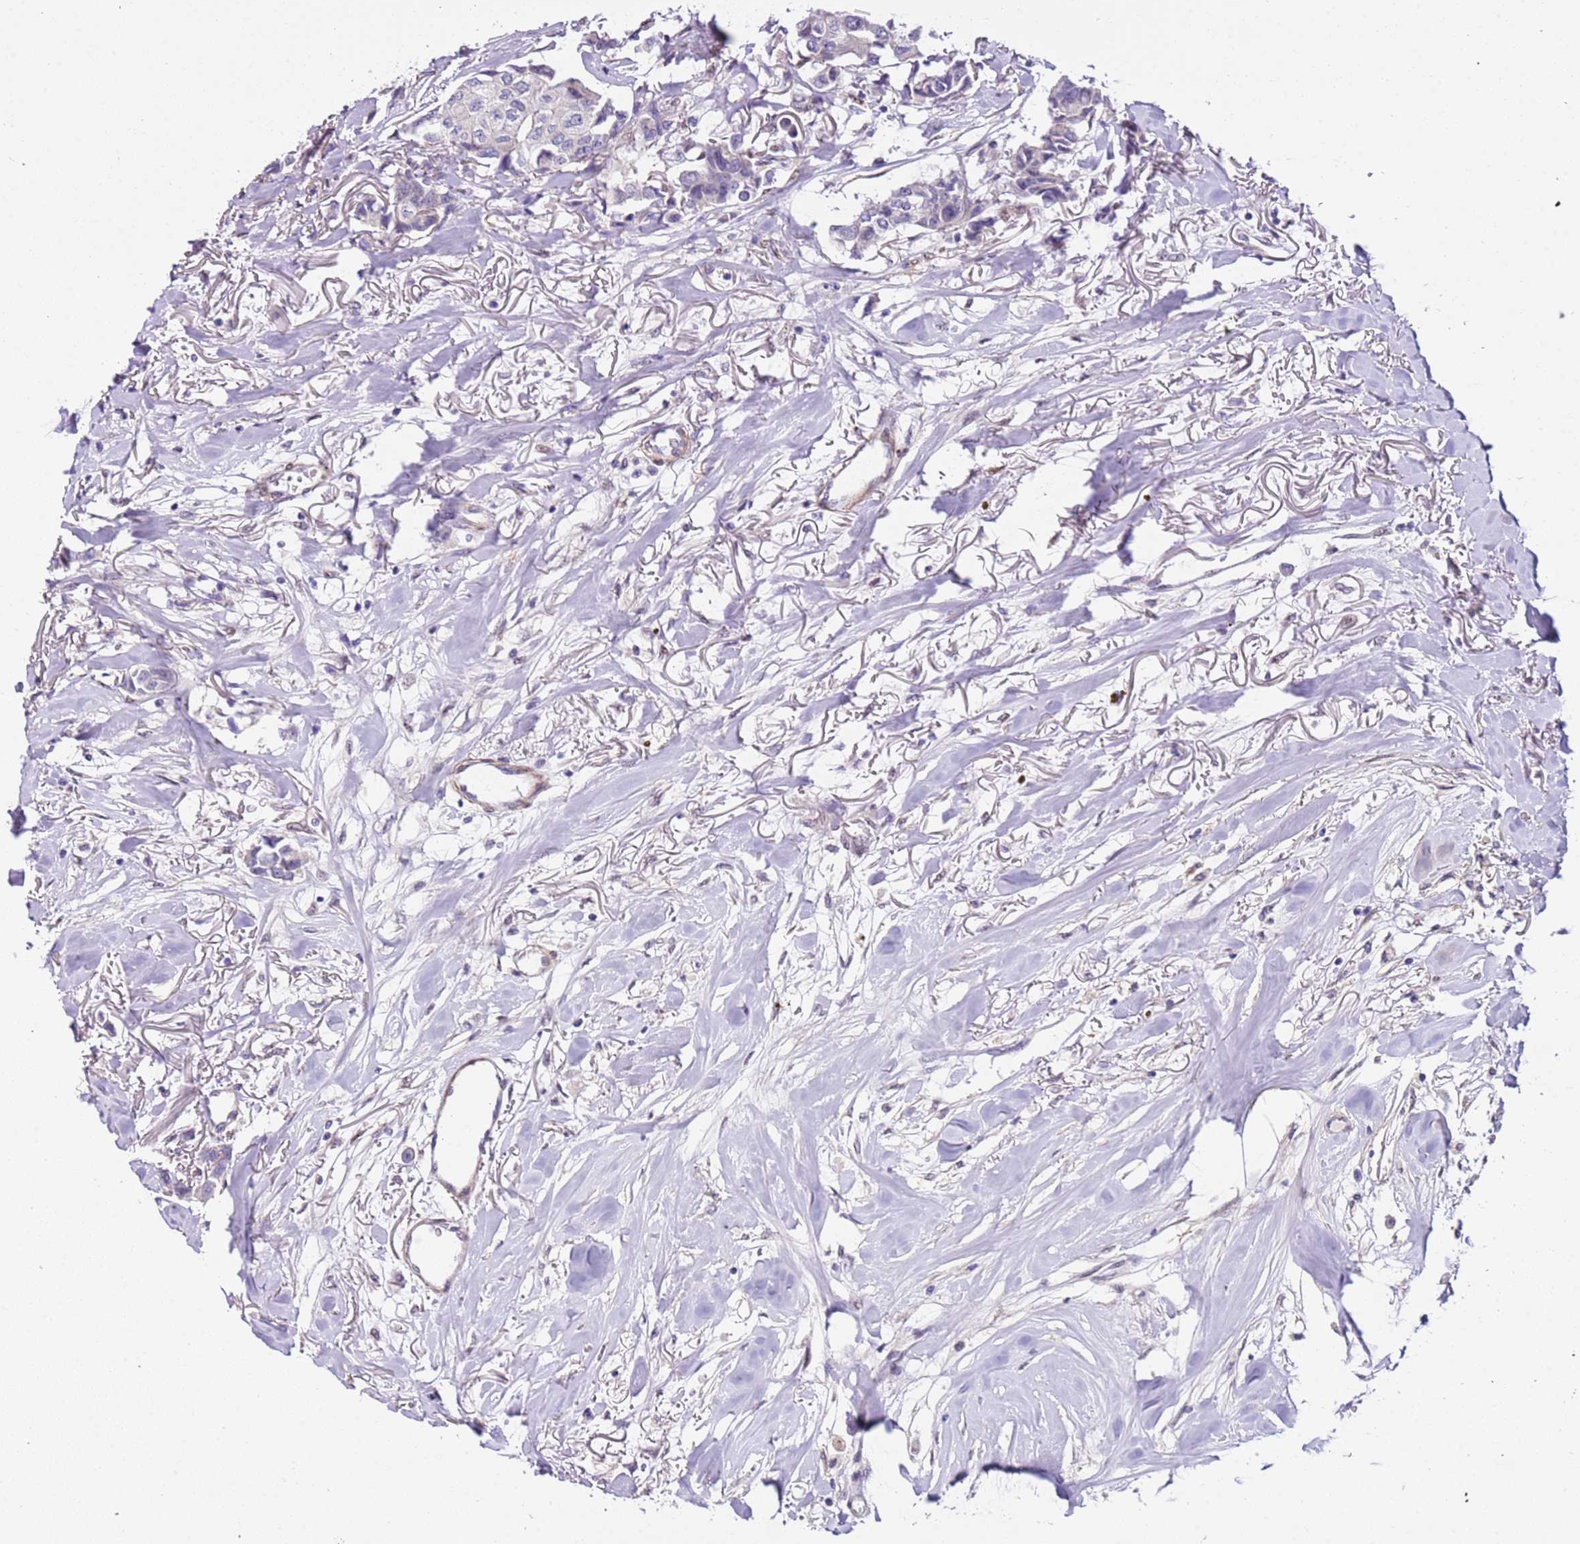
{"staining": {"intensity": "negative", "quantity": "none", "location": "none"}, "tissue": "breast cancer", "cell_type": "Tumor cells", "image_type": "cancer", "snomed": [{"axis": "morphology", "description": "Duct carcinoma"}, {"axis": "topography", "description": "Breast"}], "caption": "Tumor cells show no significant protein expression in breast cancer (intraductal carcinoma).", "gene": "PLEKHH1", "patient": {"sex": "female", "age": 80}}